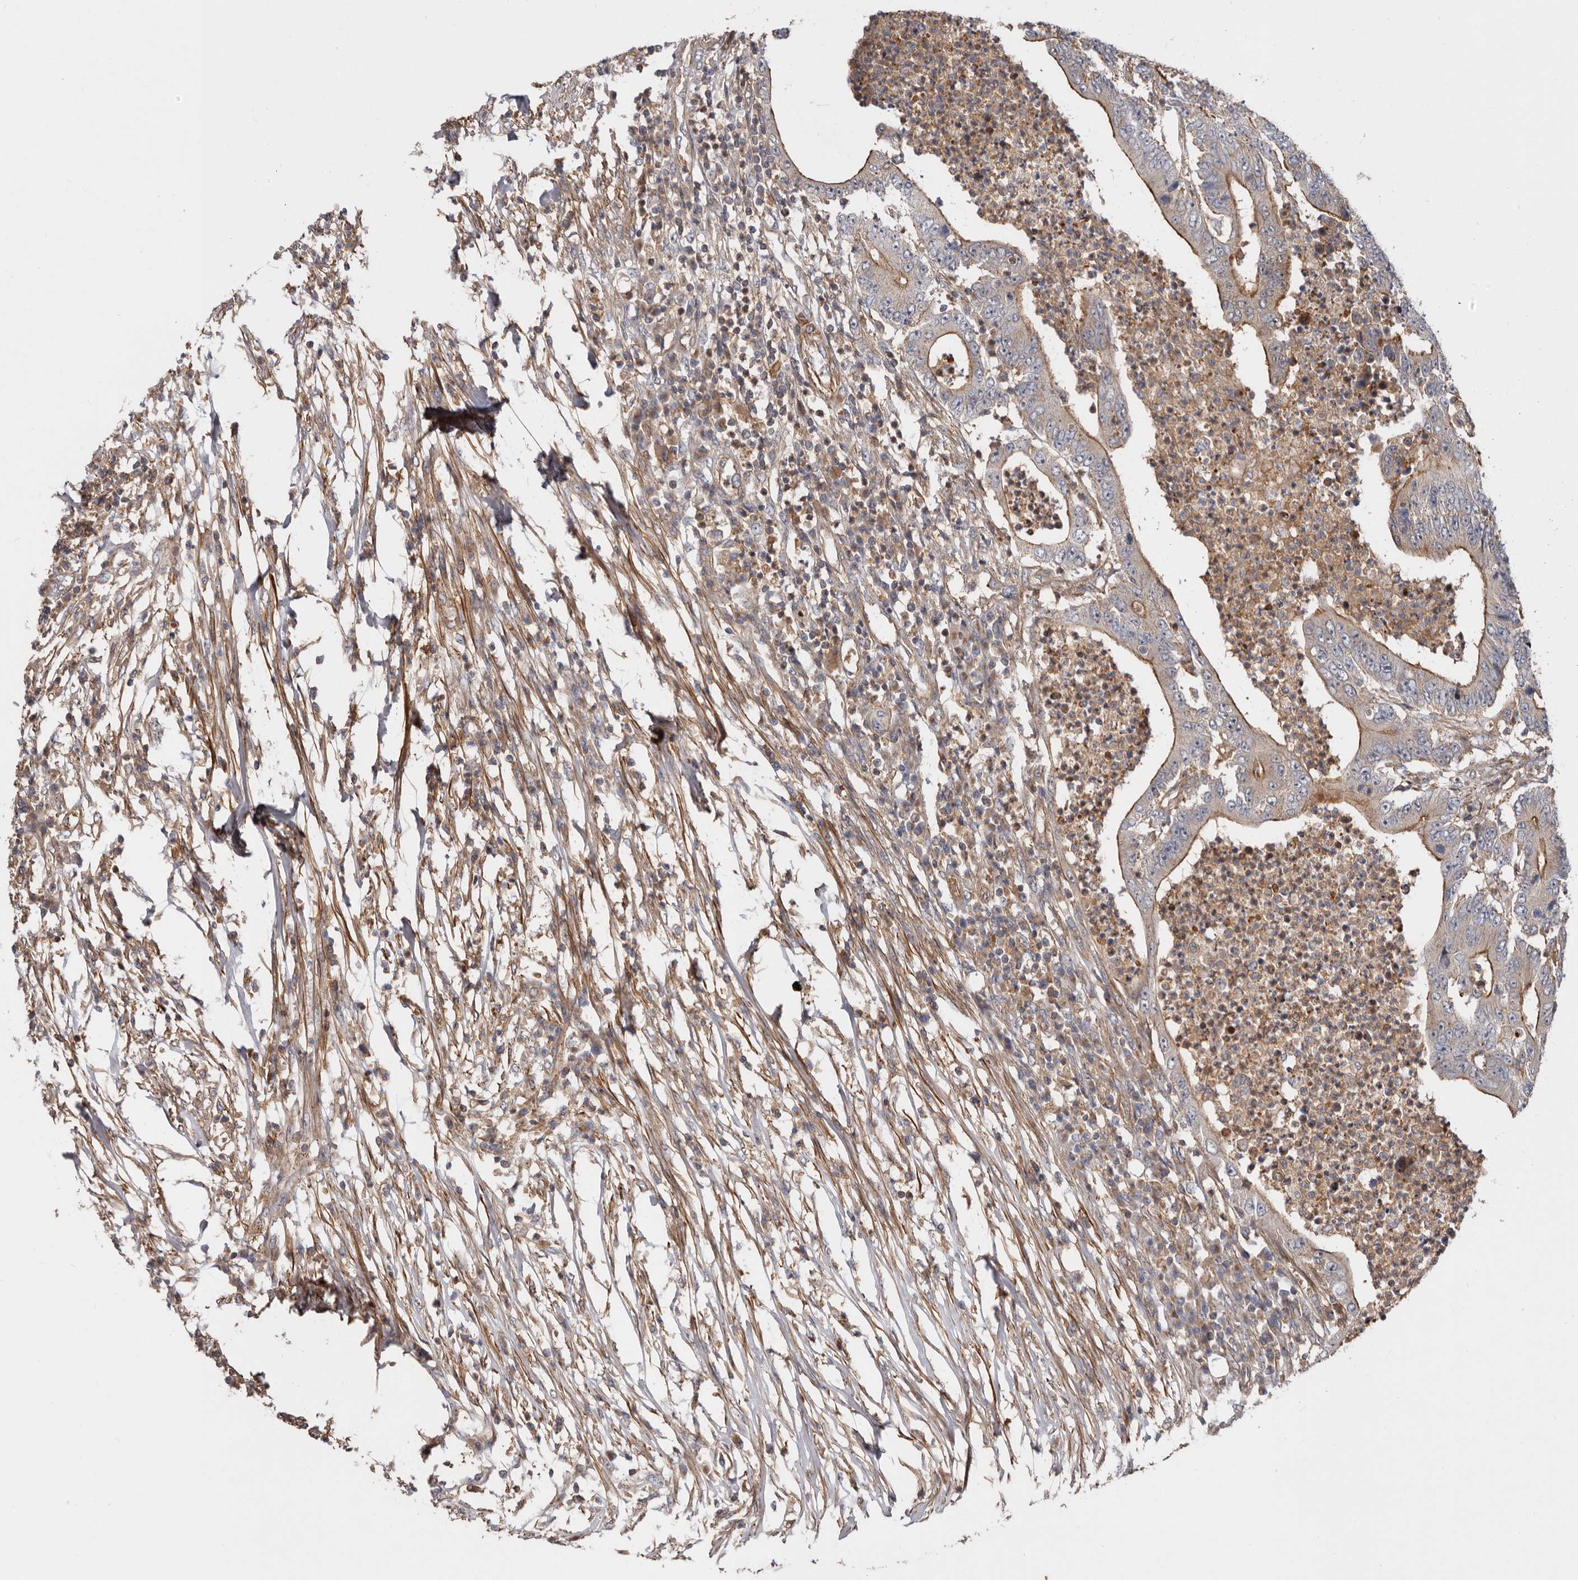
{"staining": {"intensity": "moderate", "quantity": "25%-75%", "location": "cytoplasmic/membranous"}, "tissue": "colorectal cancer", "cell_type": "Tumor cells", "image_type": "cancer", "snomed": [{"axis": "morphology", "description": "Adenocarcinoma, NOS"}, {"axis": "topography", "description": "Colon"}], "caption": "A brown stain highlights moderate cytoplasmic/membranous positivity of a protein in colorectal cancer tumor cells.", "gene": "TMC7", "patient": {"sex": "male", "age": 83}}